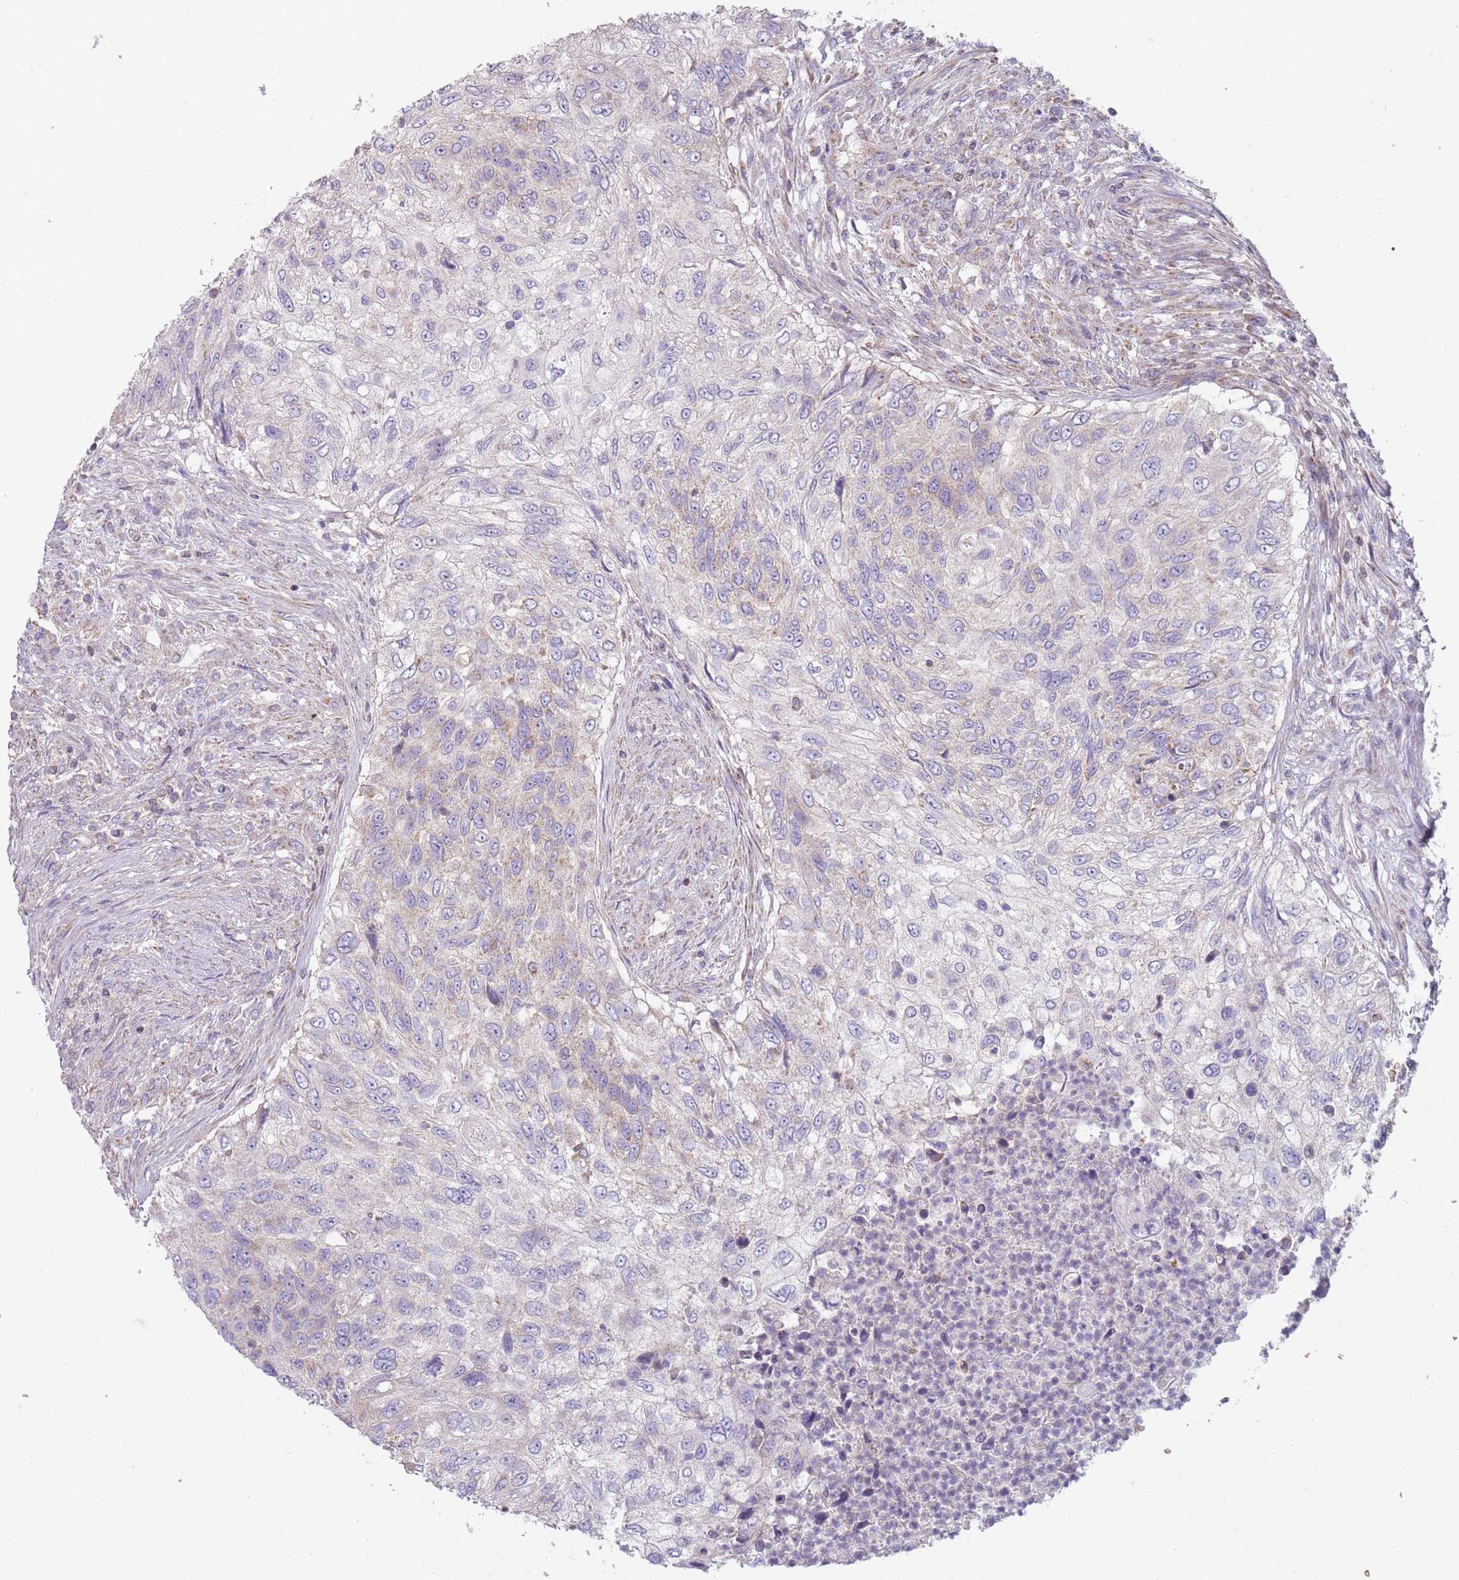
{"staining": {"intensity": "negative", "quantity": "none", "location": "none"}, "tissue": "urothelial cancer", "cell_type": "Tumor cells", "image_type": "cancer", "snomed": [{"axis": "morphology", "description": "Urothelial carcinoma, High grade"}, {"axis": "topography", "description": "Urinary bladder"}], "caption": "The immunohistochemistry photomicrograph has no significant staining in tumor cells of urothelial cancer tissue. The staining is performed using DAB (3,3'-diaminobenzidine) brown chromogen with nuclei counter-stained in using hematoxylin.", "gene": "NDUFA9", "patient": {"sex": "female", "age": 60}}